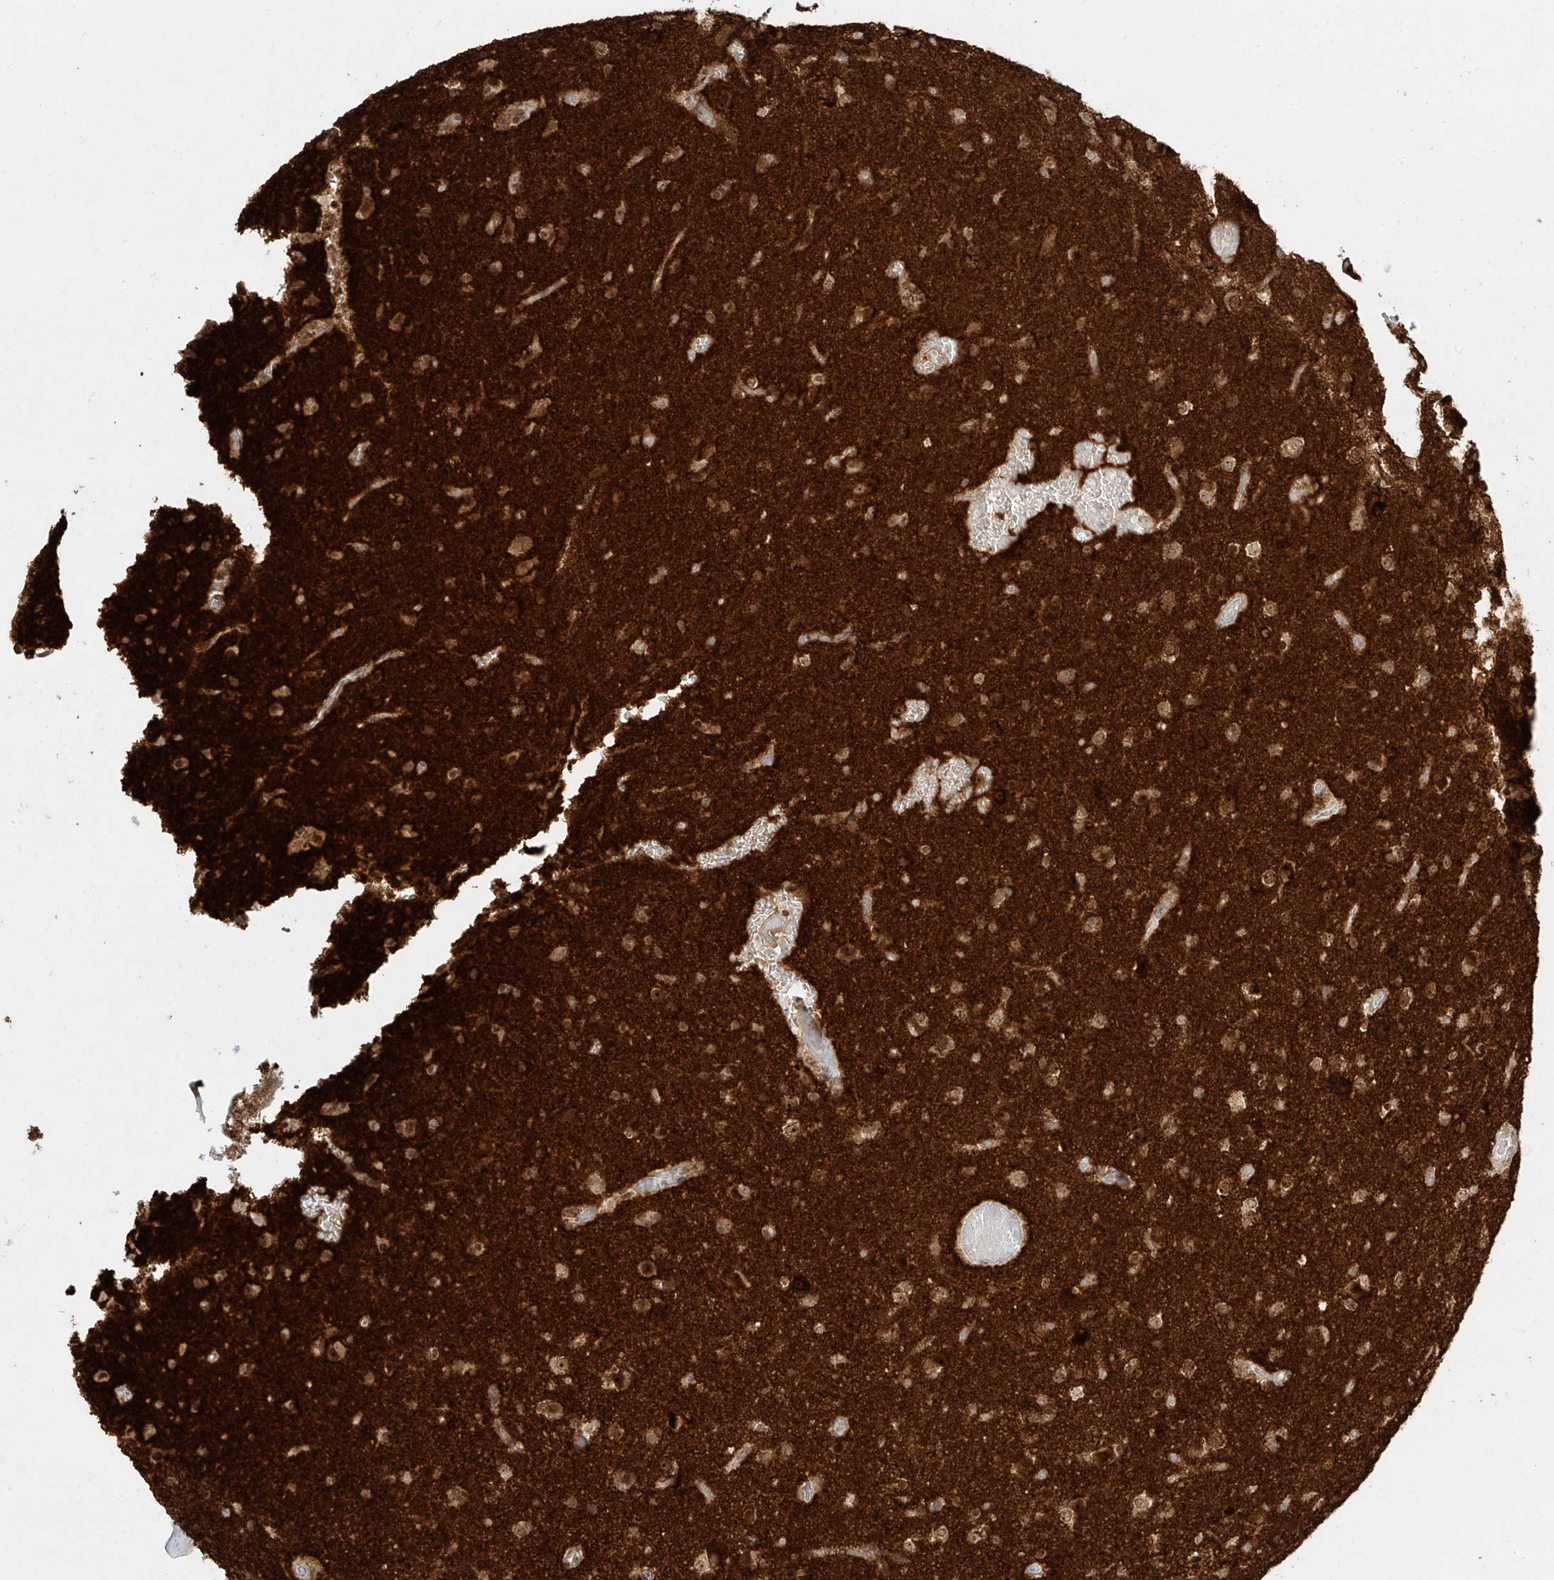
{"staining": {"intensity": "moderate", "quantity": ">75%", "location": "cytoplasmic/membranous,nuclear"}, "tissue": "glioma", "cell_type": "Tumor cells", "image_type": "cancer", "snomed": [{"axis": "morphology", "description": "Glioma, malignant, Low grade"}, {"axis": "topography", "description": "Brain"}], "caption": "High-power microscopy captured an immunohistochemistry histopathology image of malignant glioma (low-grade), revealing moderate cytoplasmic/membranous and nuclear positivity in about >75% of tumor cells.", "gene": "ZNF512", "patient": {"sex": "male", "age": 65}}